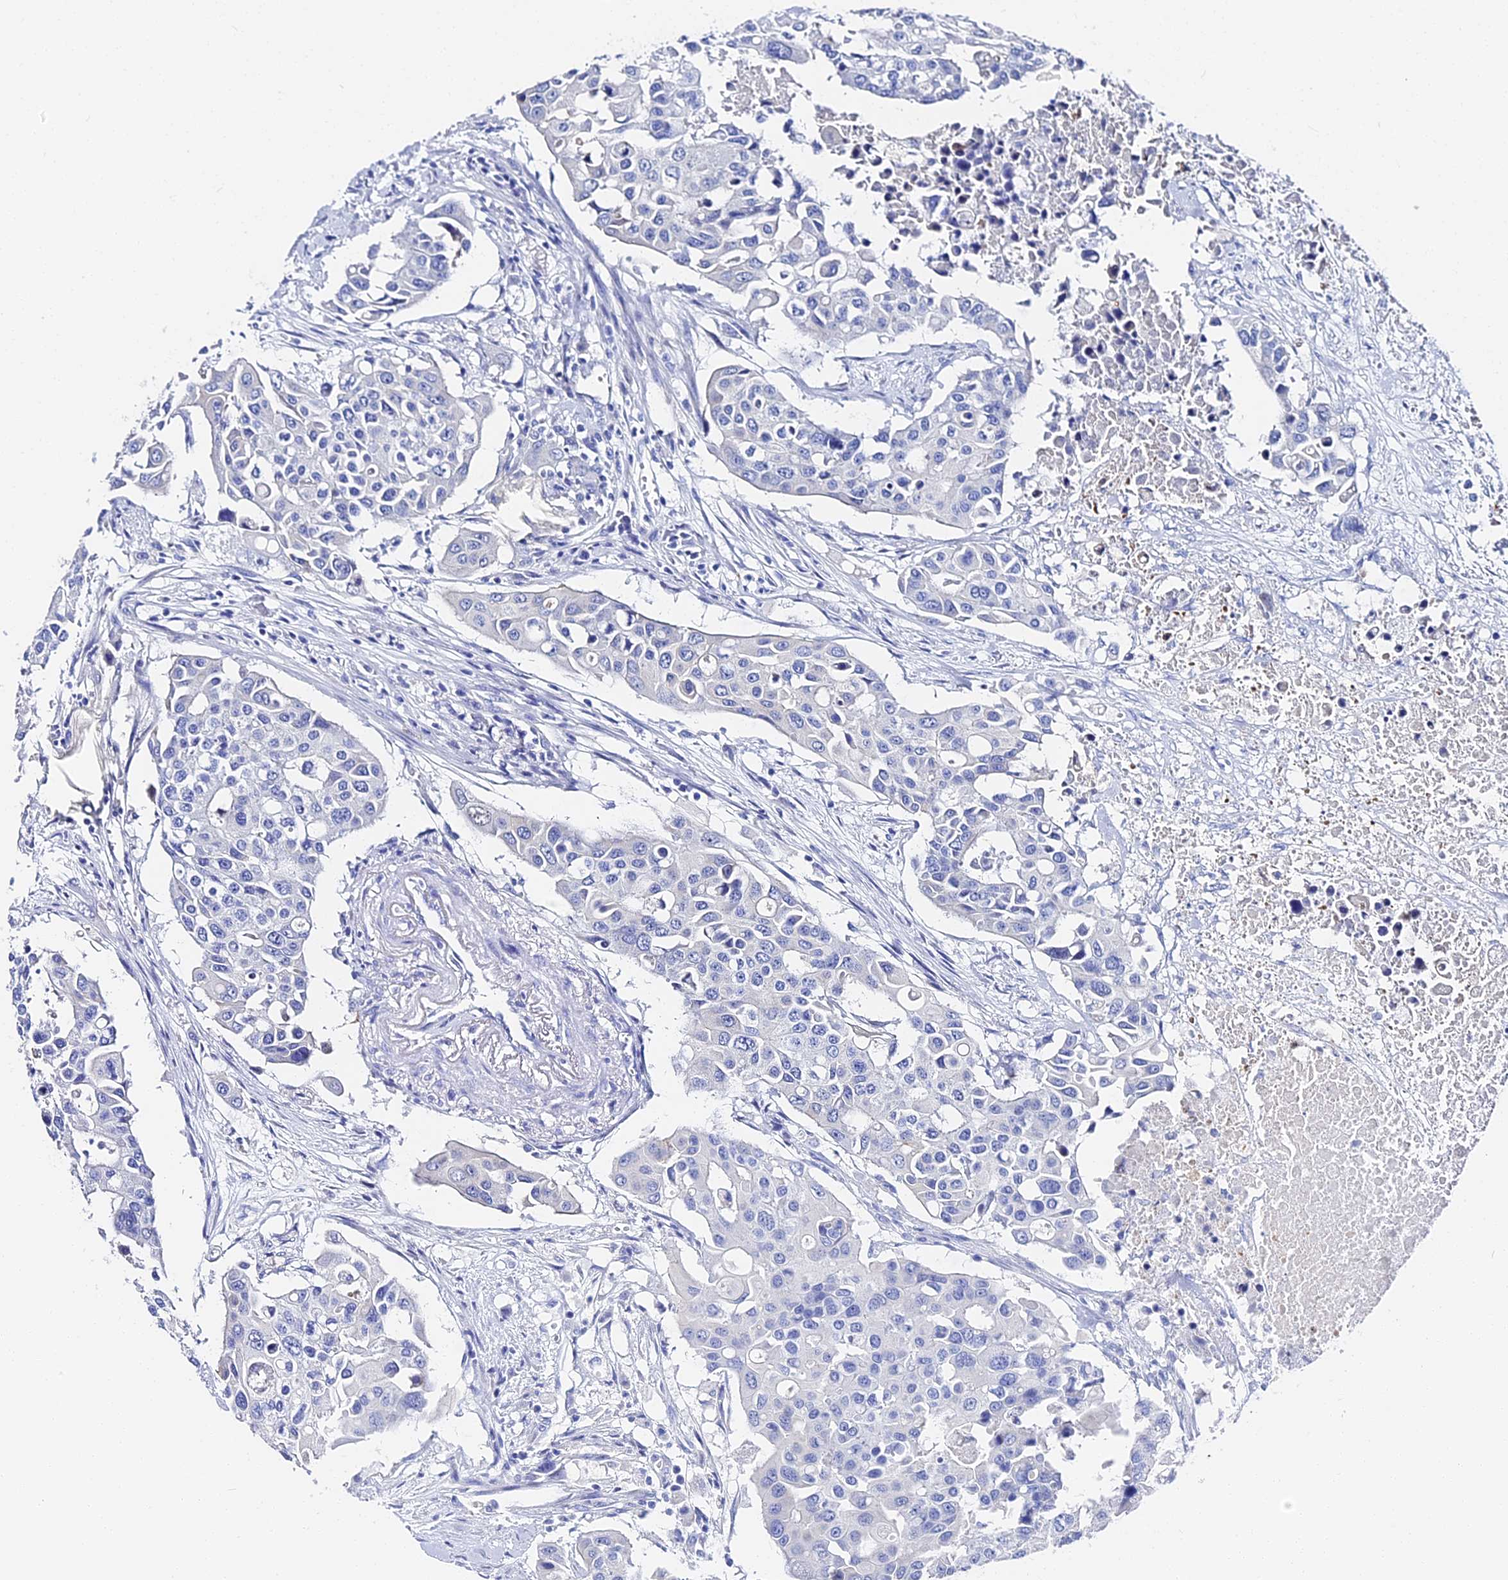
{"staining": {"intensity": "negative", "quantity": "none", "location": "none"}, "tissue": "colorectal cancer", "cell_type": "Tumor cells", "image_type": "cancer", "snomed": [{"axis": "morphology", "description": "Adenocarcinoma, NOS"}, {"axis": "topography", "description": "Colon"}], "caption": "The histopathology image demonstrates no staining of tumor cells in colorectal cancer.", "gene": "VPS33B", "patient": {"sex": "male", "age": 77}}